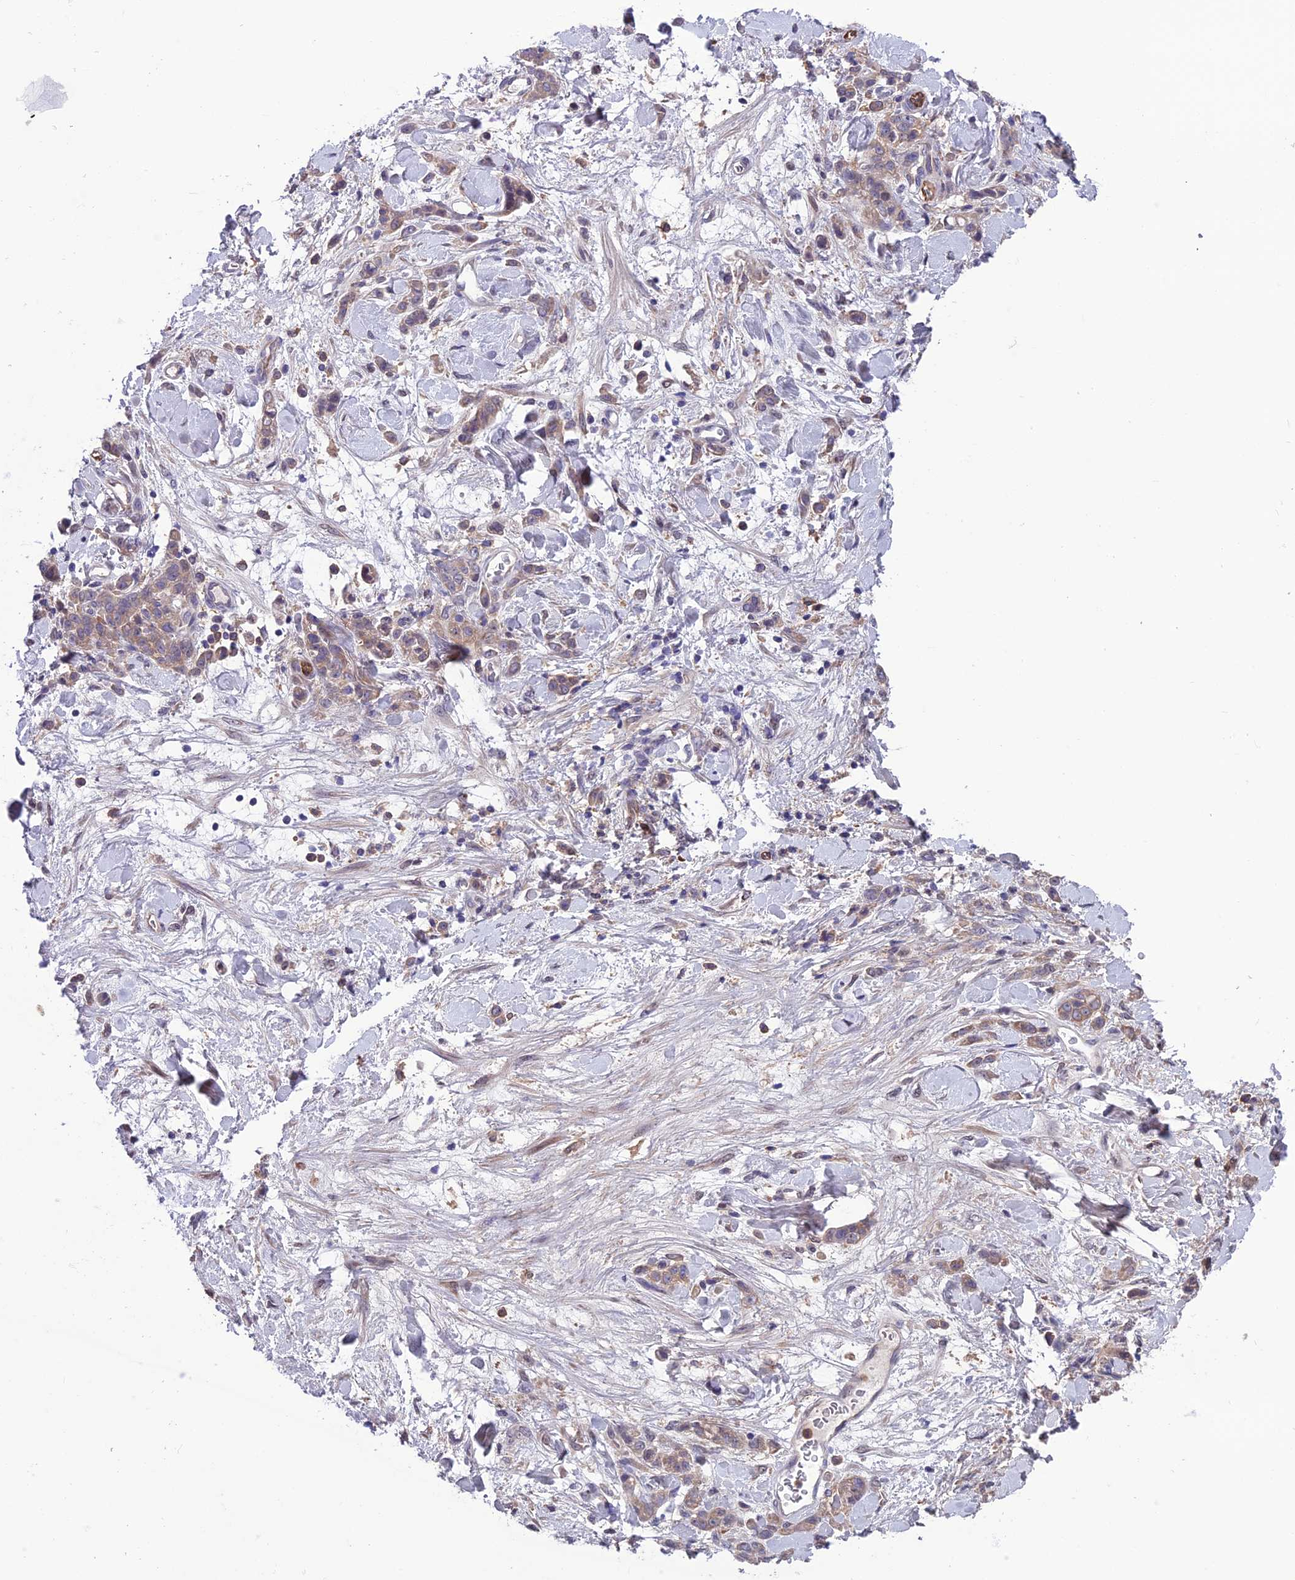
{"staining": {"intensity": "weak", "quantity": ">75%", "location": "cytoplasmic/membranous"}, "tissue": "stomach cancer", "cell_type": "Tumor cells", "image_type": "cancer", "snomed": [{"axis": "morphology", "description": "Normal tissue, NOS"}, {"axis": "morphology", "description": "Adenocarcinoma, NOS"}, {"axis": "topography", "description": "Stomach"}], "caption": "This is a histology image of IHC staining of stomach cancer, which shows weak positivity in the cytoplasmic/membranous of tumor cells.", "gene": "MAST2", "patient": {"sex": "male", "age": 82}}